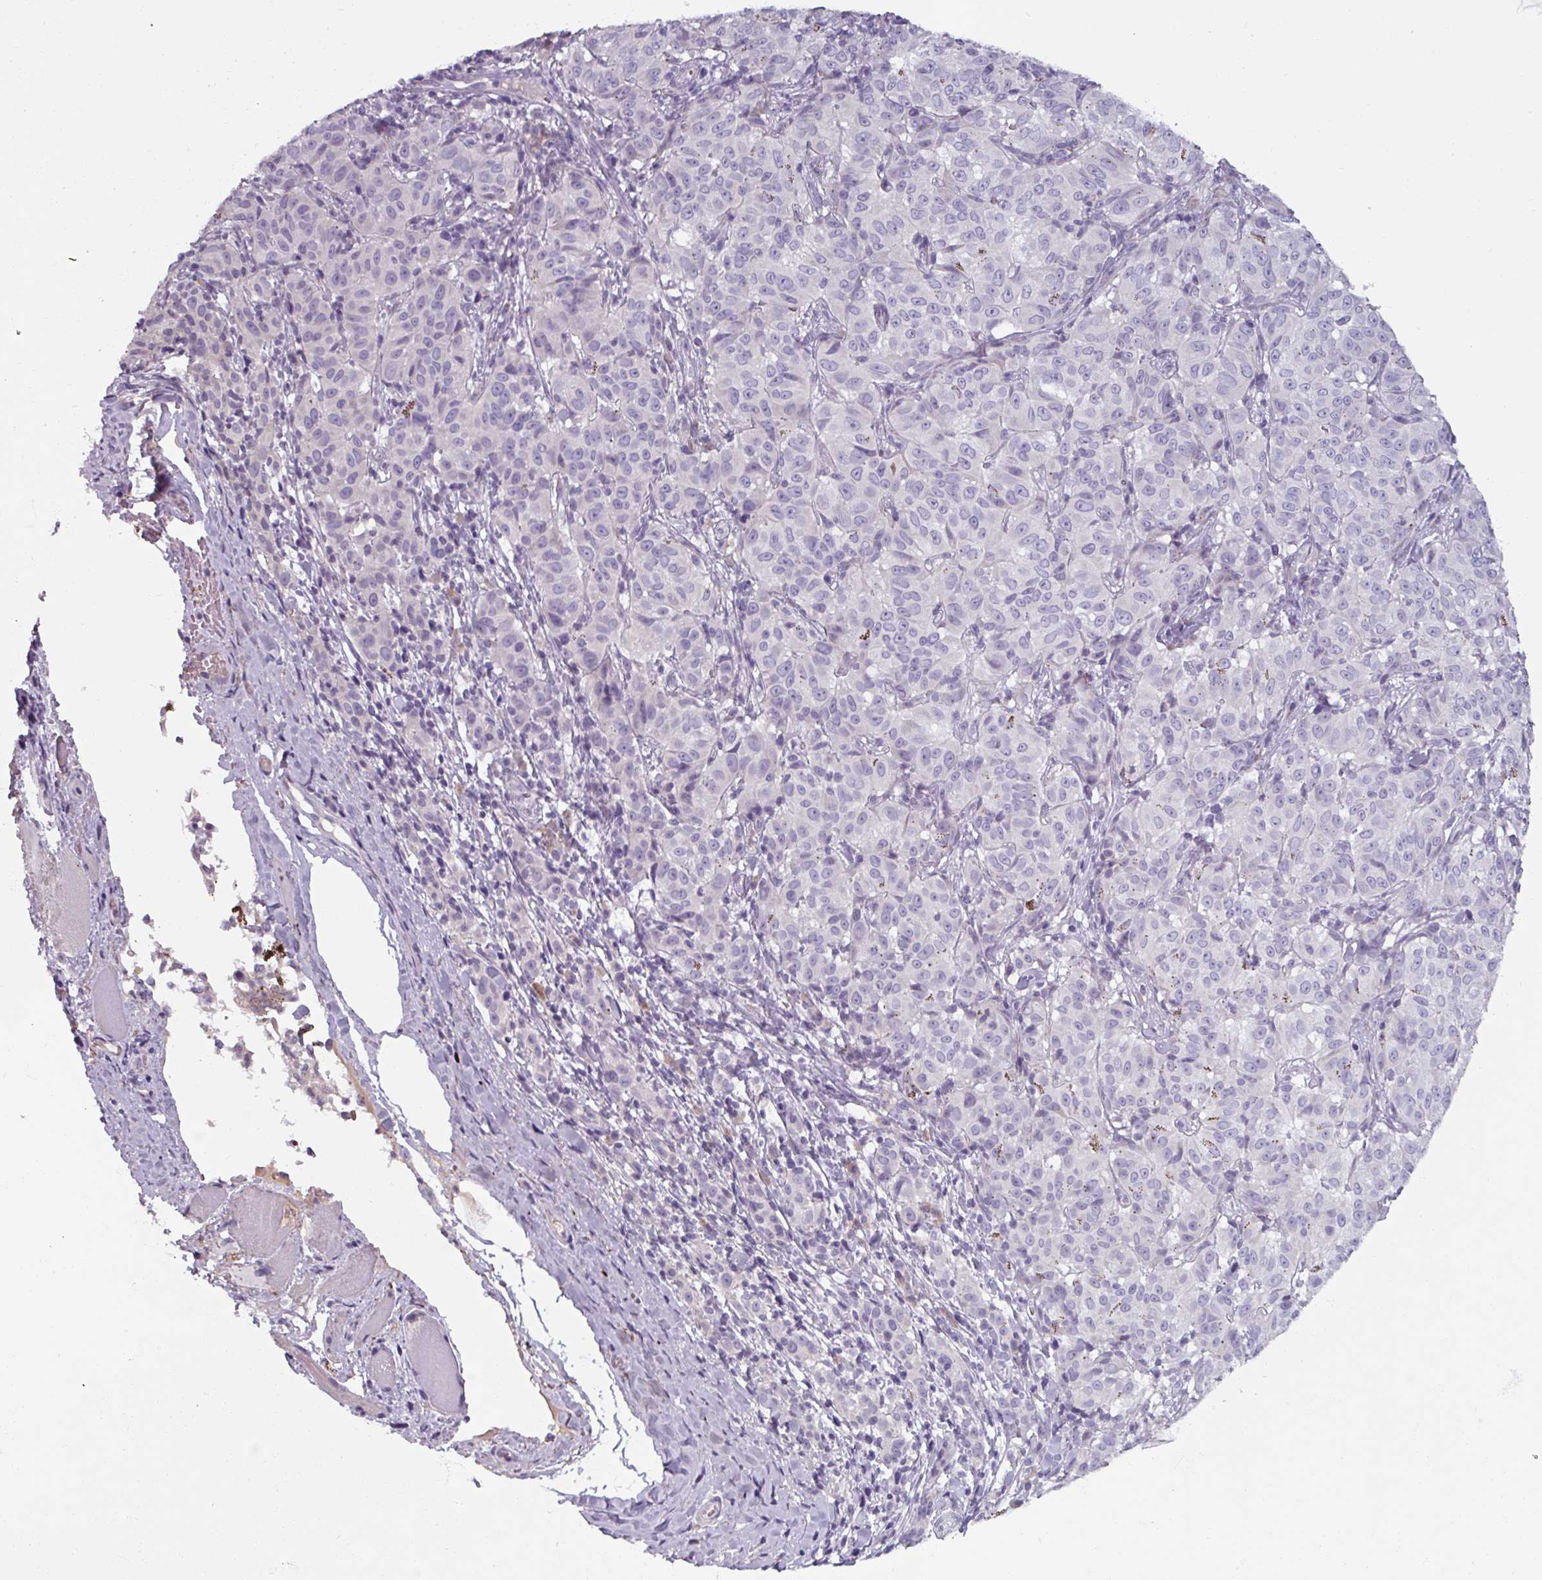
{"staining": {"intensity": "negative", "quantity": "none", "location": "none"}, "tissue": "melanoma", "cell_type": "Tumor cells", "image_type": "cancer", "snomed": [{"axis": "morphology", "description": "Malignant melanoma, NOS"}, {"axis": "topography", "description": "Skin"}], "caption": "Image shows no protein positivity in tumor cells of melanoma tissue.", "gene": "SMIM11", "patient": {"sex": "female", "age": 72}}